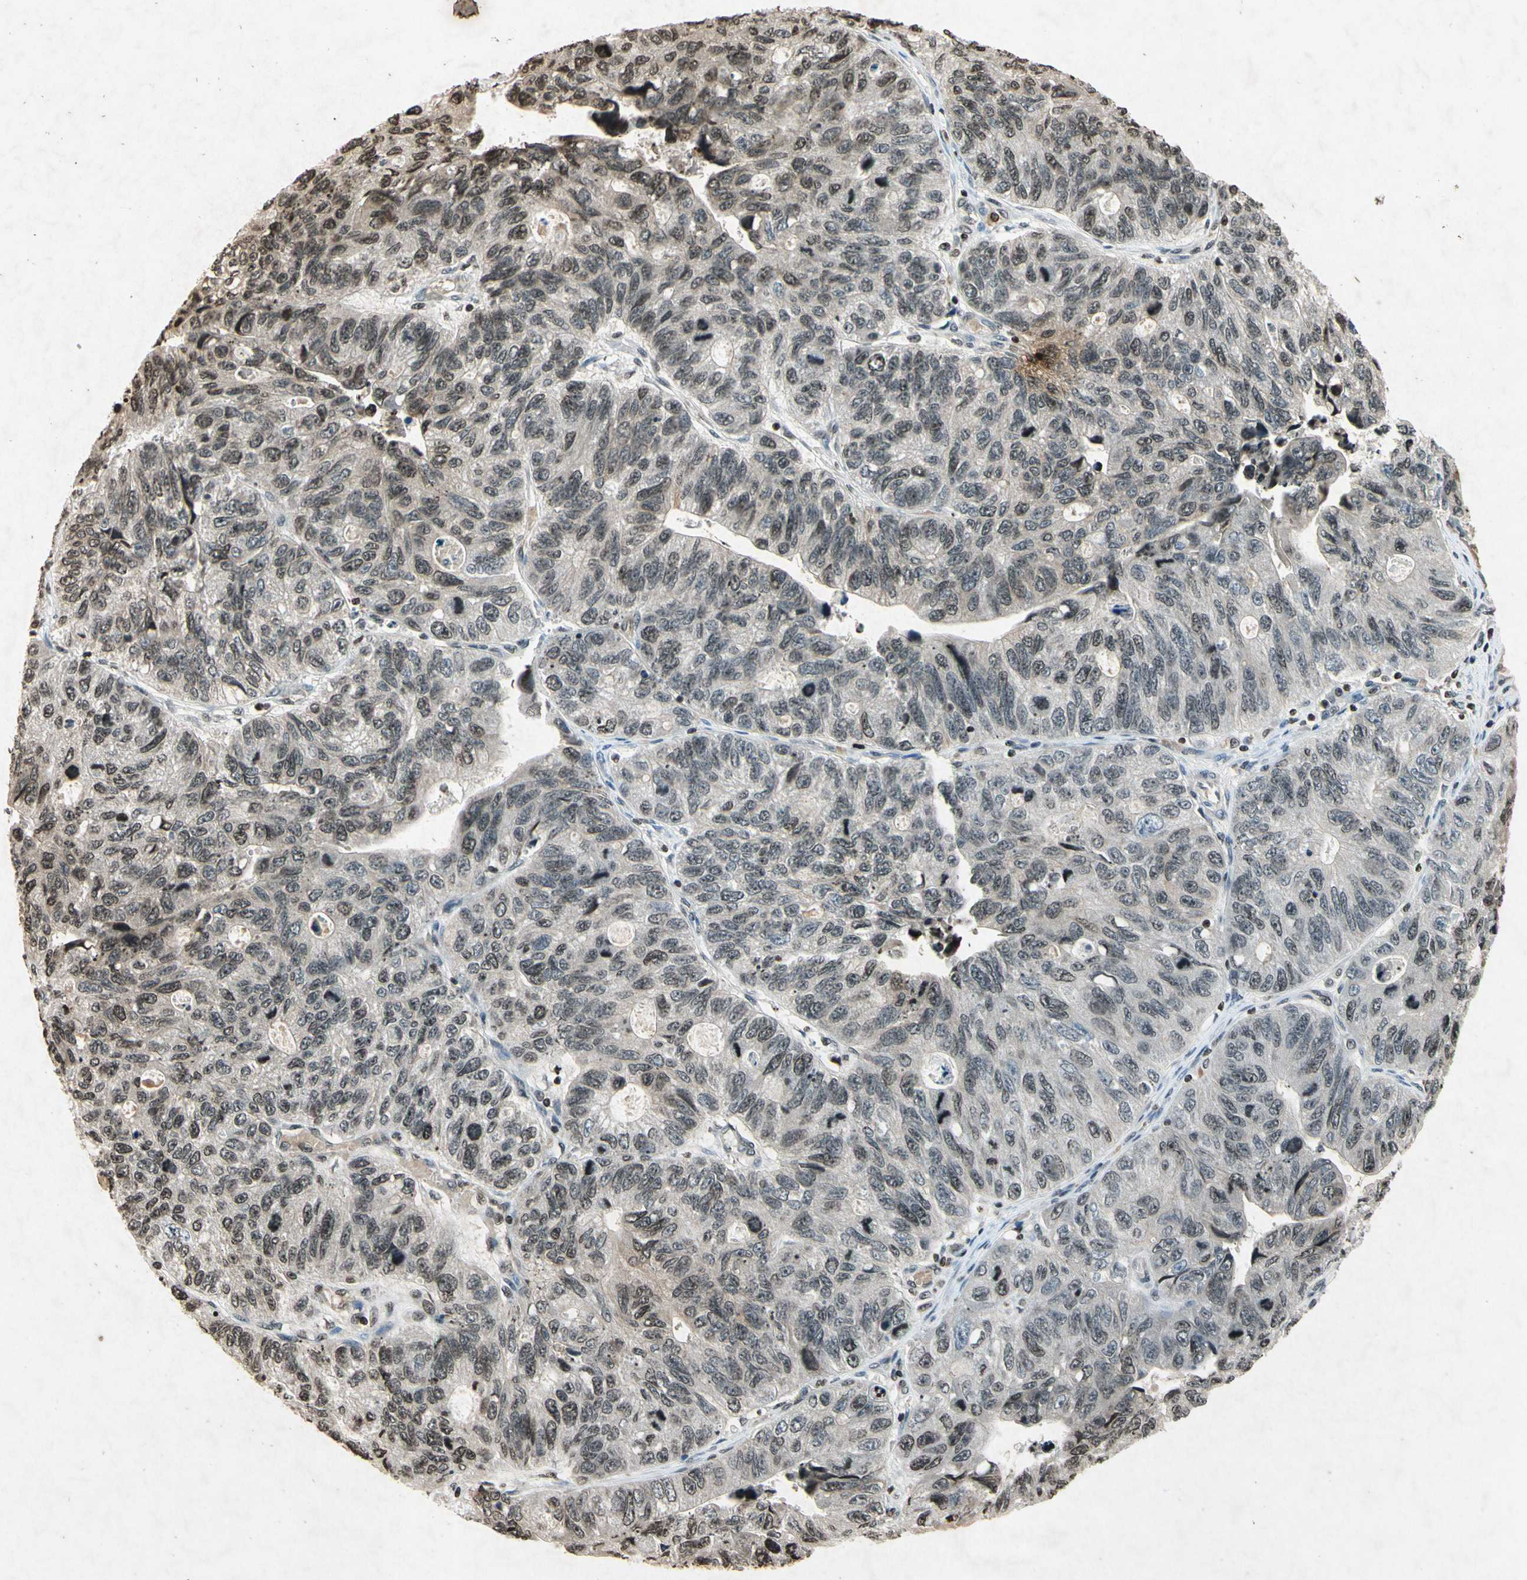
{"staining": {"intensity": "weak", "quantity": "25%-75%", "location": "nuclear"}, "tissue": "stomach cancer", "cell_type": "Tumor cells", "image_type": "cancer", "snomed": [{"axis": "morphology", "description": "Adenocarcinoma, NOS"}, {"axis": "topography", "description": "Stomach"}], "caption": "IHC micrograph of human stomach adenocarcinoma stained for a protein (brown), which exhibits low levels of weak nuclear expression in about 25%-75% of tumor cells.", "gene": "HOXB3", "patient": {"sex": "male", "age": 59}}